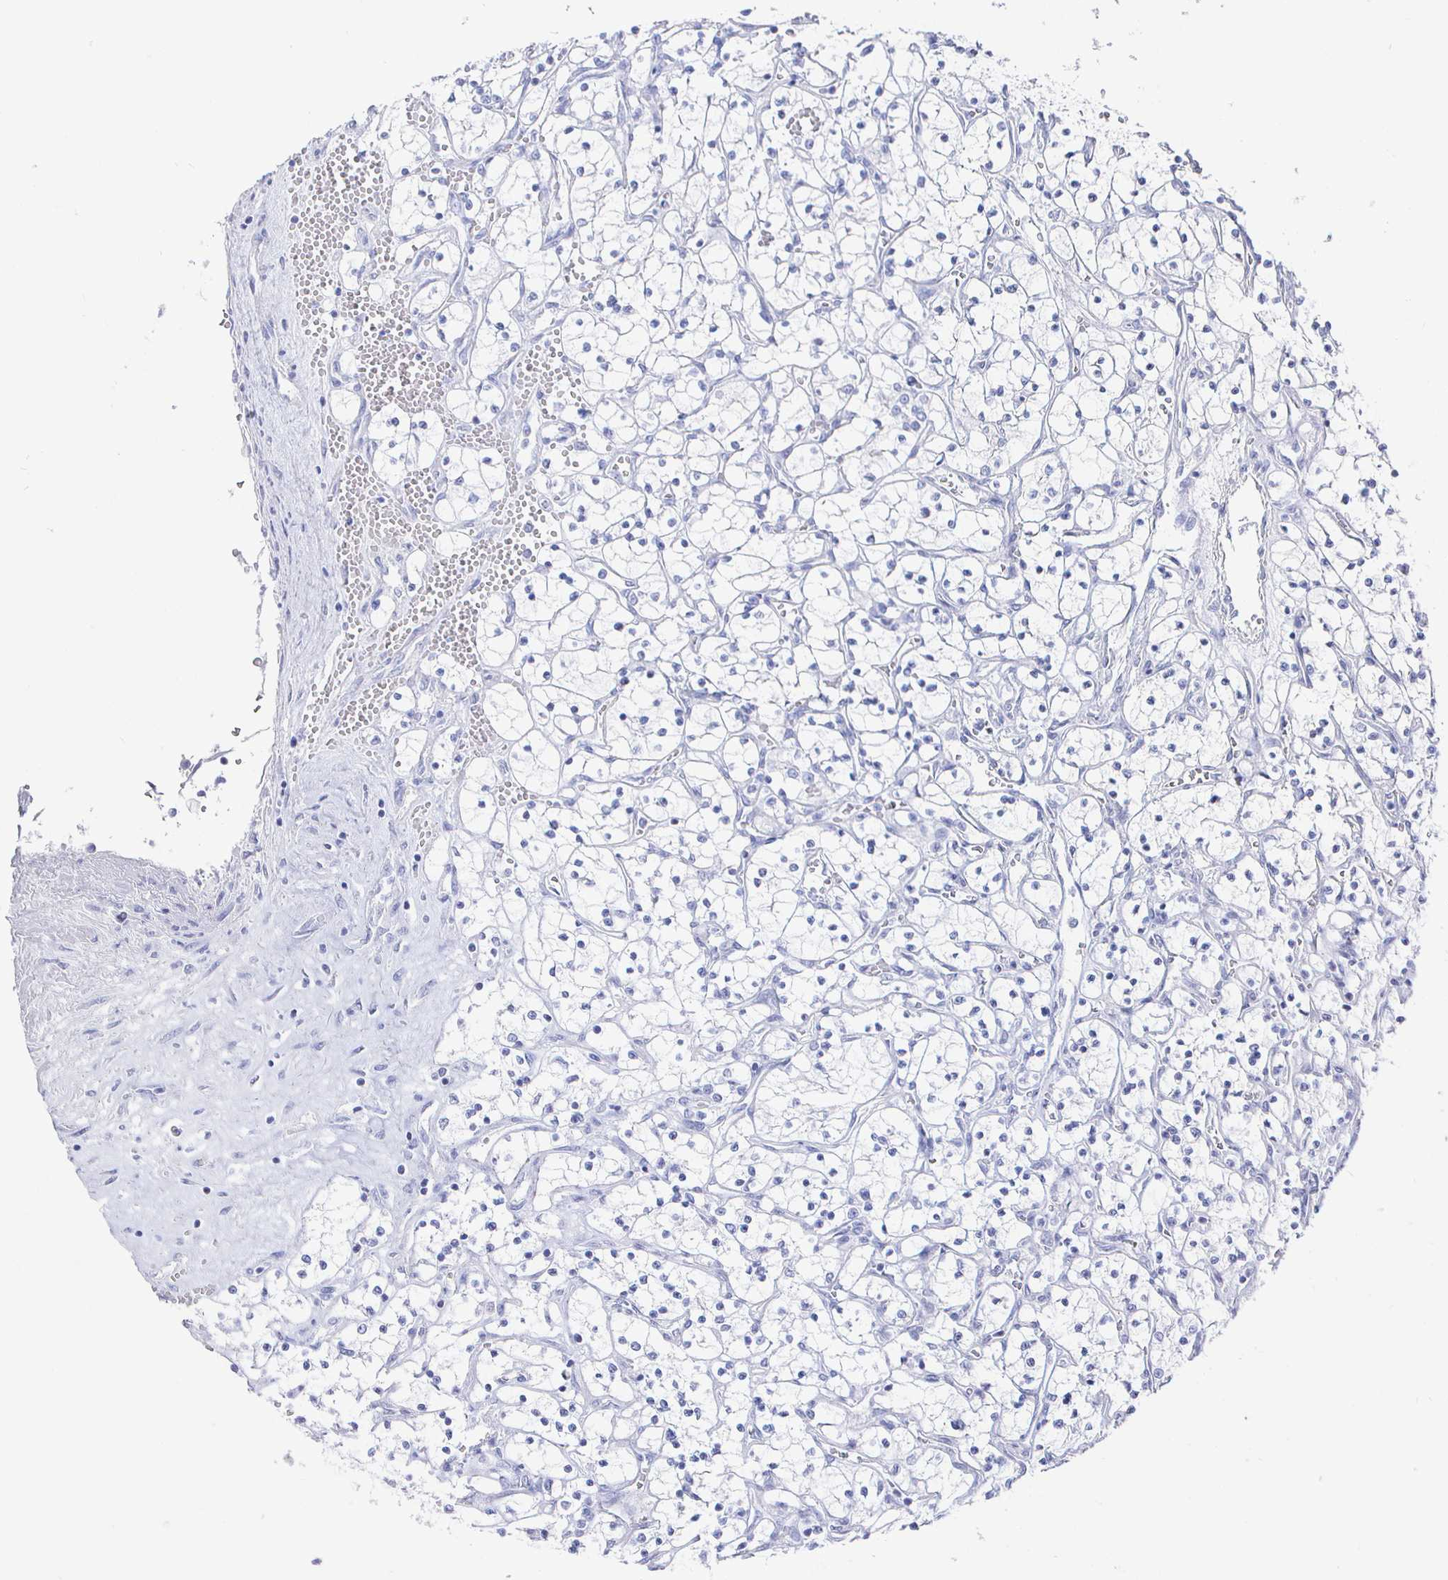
{"staining": {"intensity": "negative", "quantity": "none", "location": "none"}, "tissue": "renal cancer", "cell_type": "Tumor cells", "image_type": "cancer", "snomed": [{"axis": "morphology", "description": "Adenocarcinoma, NOS"}, {"axis": "topography", "description": "Kidney"}], "caption": "Human renal cancer stained for a protein using immunohistochemistry (IHC) reveals no staining in tumor cells.", "gene": "CLCA1", "patient": {"sex": "female", "age": 69}}